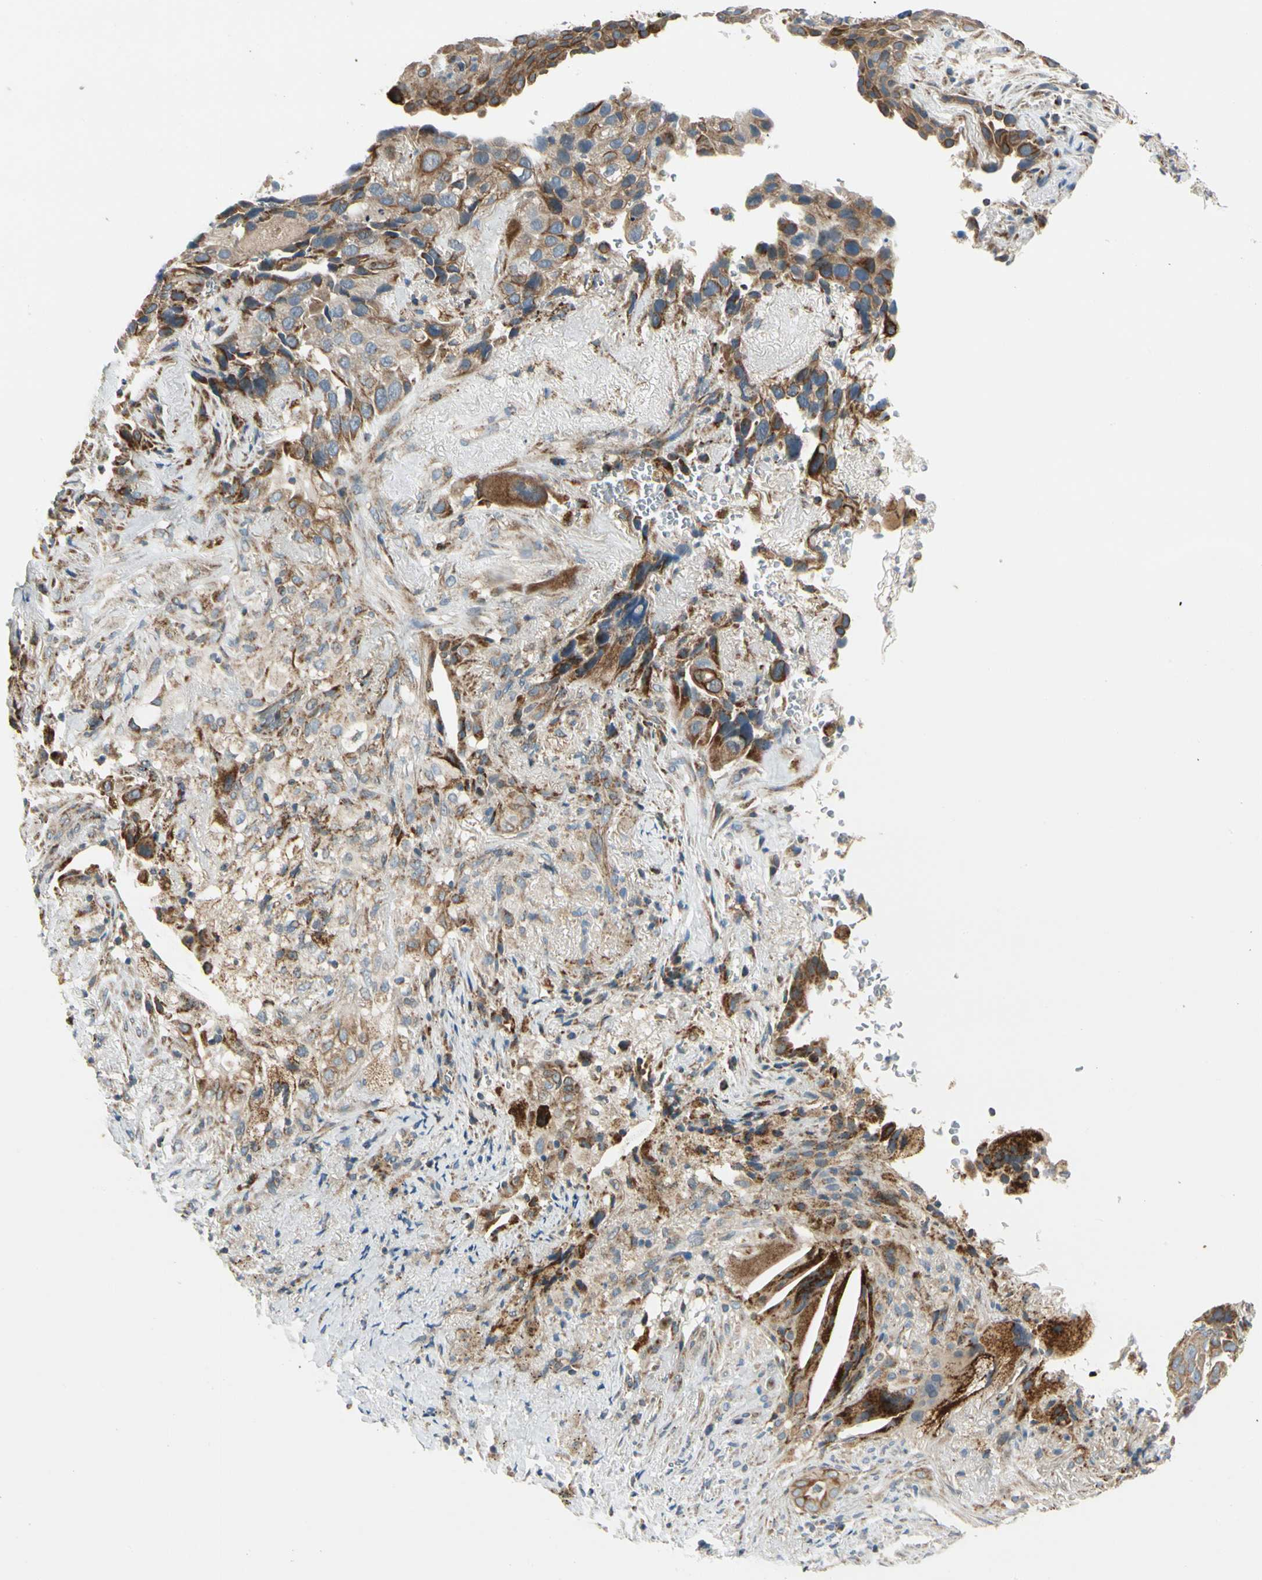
{"staining": {"intensity": "strong", "quantity": "<25%", "location": "cytoplasmic/membranous"}, "tissue": "lung cancer", "cell_type": "Tumor cells", "image_type": "cancer", "snomed": [{"axis": "morphology", "description": "Squamous cell carcinoma, NOS"}, {"axis": "topography", "description": "Lung"}], "caption": "Protein staining by immunohistochemistry reveals strong cytoplasmic/membranous staining in about <25% of tumor cells in lung cancer.", "gene": "EPHB3", "patient": {"sex": "male", "age": 54}}